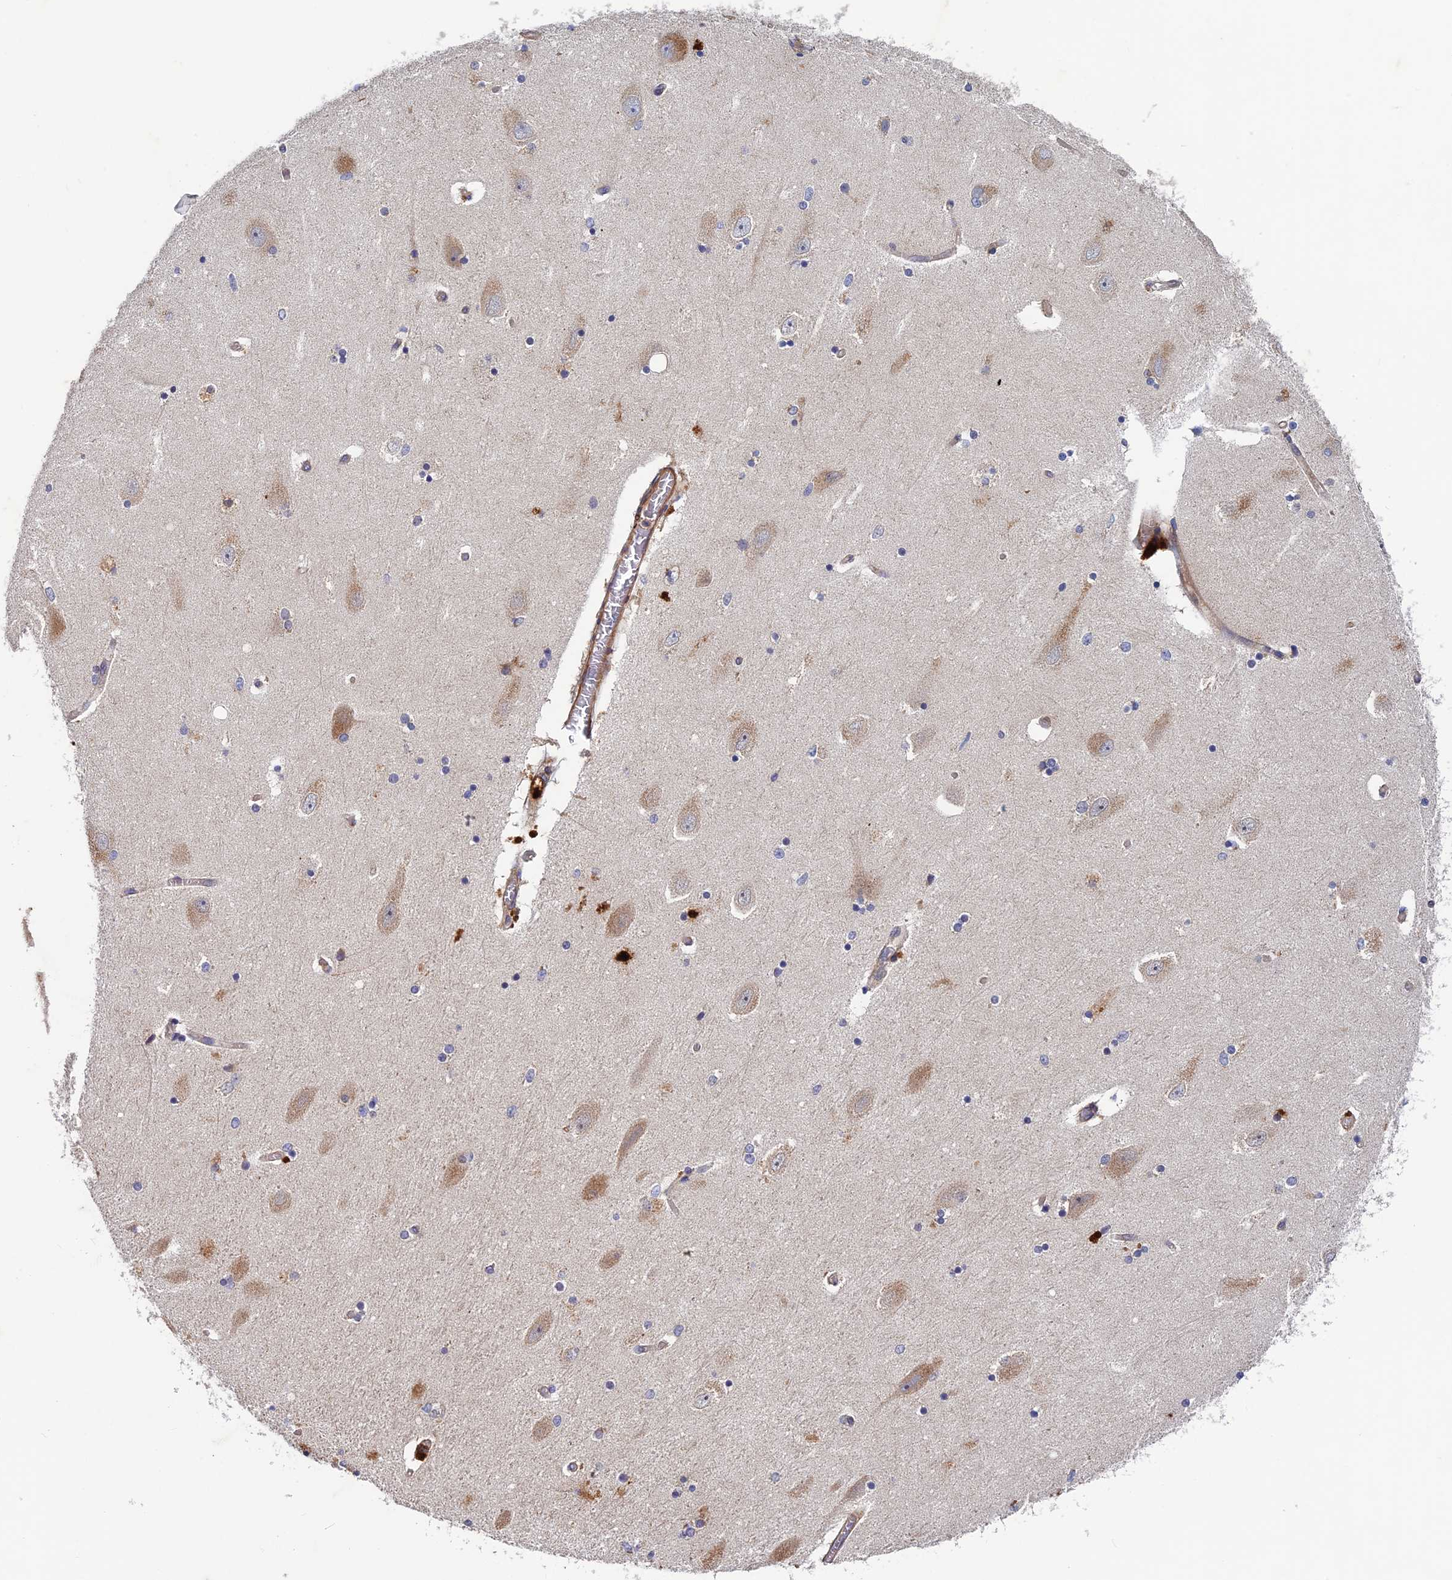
{"staining": {"intensity": "moderate", "quantity": "<25%", "location": "cytoplasmic/membranous"}, "tissue": "hippocampus", "cell_type": "Glial cells", "image_type": "normal", "snomed": [{"axis": "morphology", "description": "Normal tissue, NOS"}, {"axis": "topography", "description": "Hippocampus"}], "caption": "DAB immunohistochemical staining of unremarkable human hippocampus shows moderate cytoplasmic/membranous protein staining in about <25% of glial cells.", "gene": "NCAPG", "patient": {"sex": "female", "age": 54}}